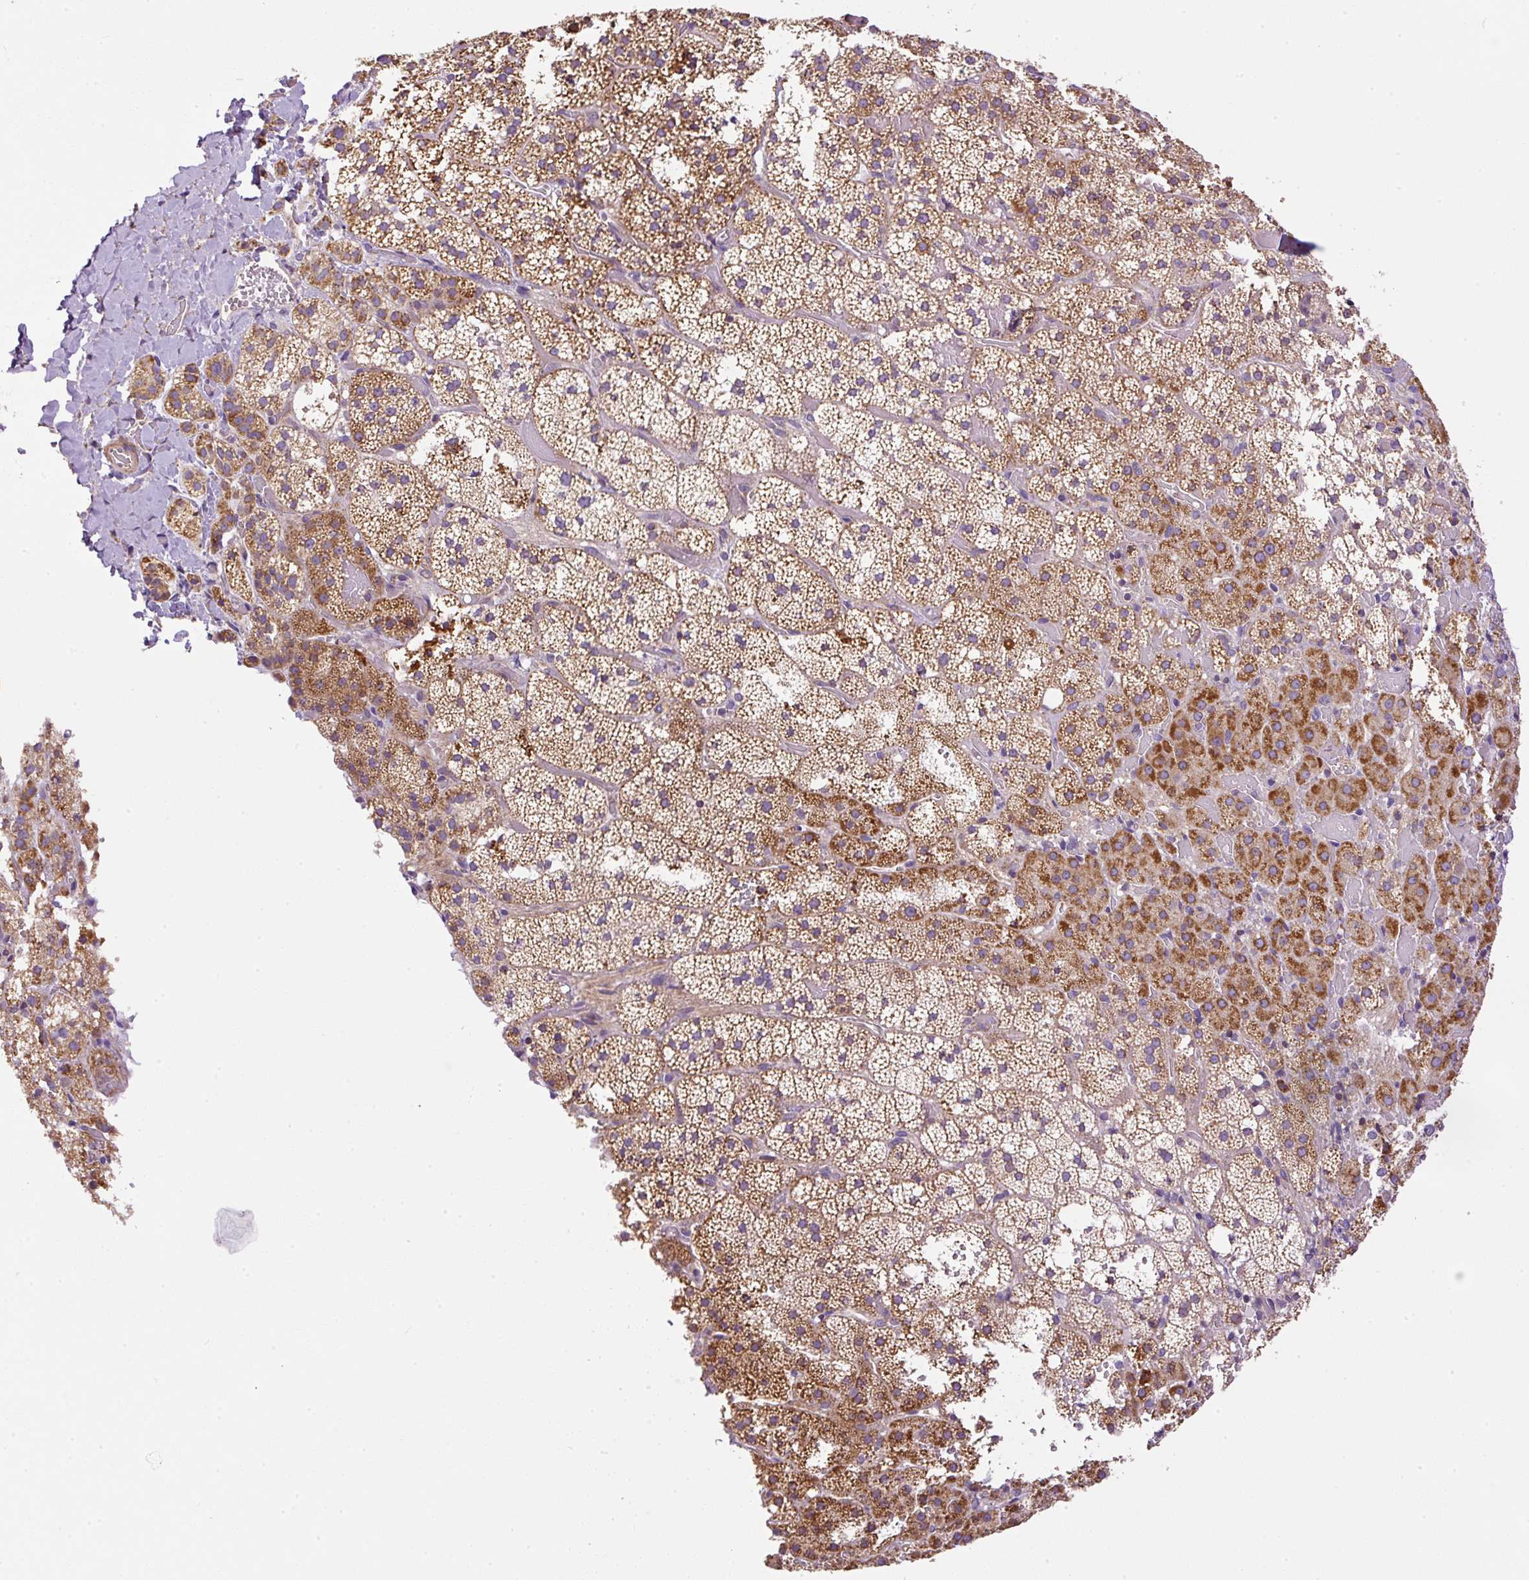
{"staining": {"intensity": "moderate", "quantity": ">75%", "location": "cytoplasmic/membranous"}, "tissue": "adrenal gland", "cell_type": "Glandular cells", "image_type": "normal", "snomed": [{"axis": "morphology", "description": "Normal tissue, NOS"}, {"axis": "topography", "description": "Adrenal gland"}], "caption": "Immunohistochemistry (DAB (3,3'-diaminobenzidine)) staining of unremarkable adrenal gland demonstrates moderate cytoplasmic/membranous protein staining in approximately >75% of glandular cells. (DAB IHC with brightfield microscopy, high magnification).", "gene": "NDUFAF2", "patient": {"sex": "male", "age": 53}}